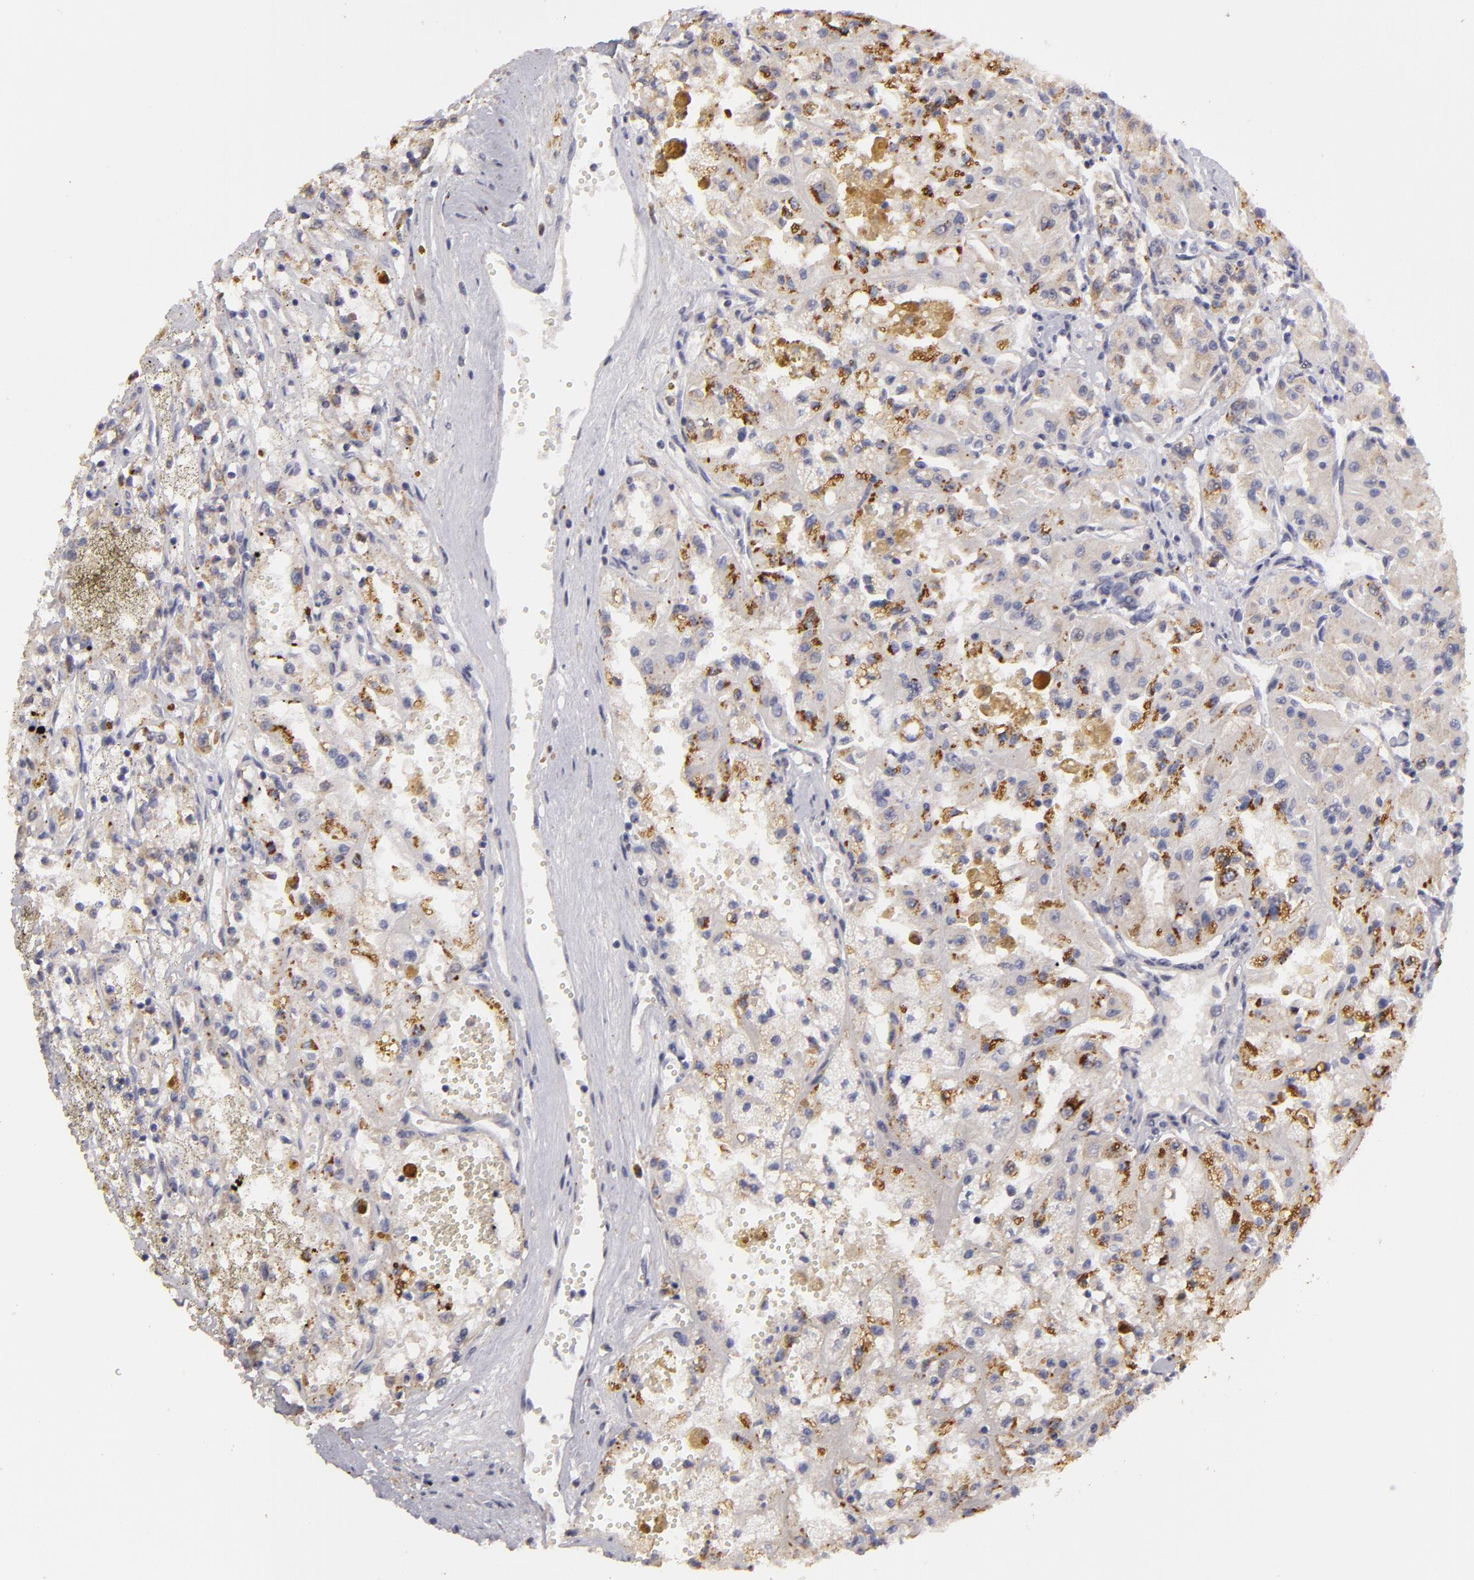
{"staining": {"intensity": "moderate", "quantity": "25%-75%", "location": "cytoplasmic/membranous"}, "tissue": "renal cancer", "cell_type": "Tumor cells", "image_type": "cancer", "snomed": [{"axis": "morphology", "description": "Adenocarcinoma, NOS"}, {"axis": "topography", "description": "Kidney"}], "caption": "An IHC histopathology image of tumor tissue is shown. Protein staining in brown labels moderate cytoplasmic/membranous positivity in renal cancer within tumor cells.", "gene": "EFS", "patient": {"sex": "male", "age": 78}}